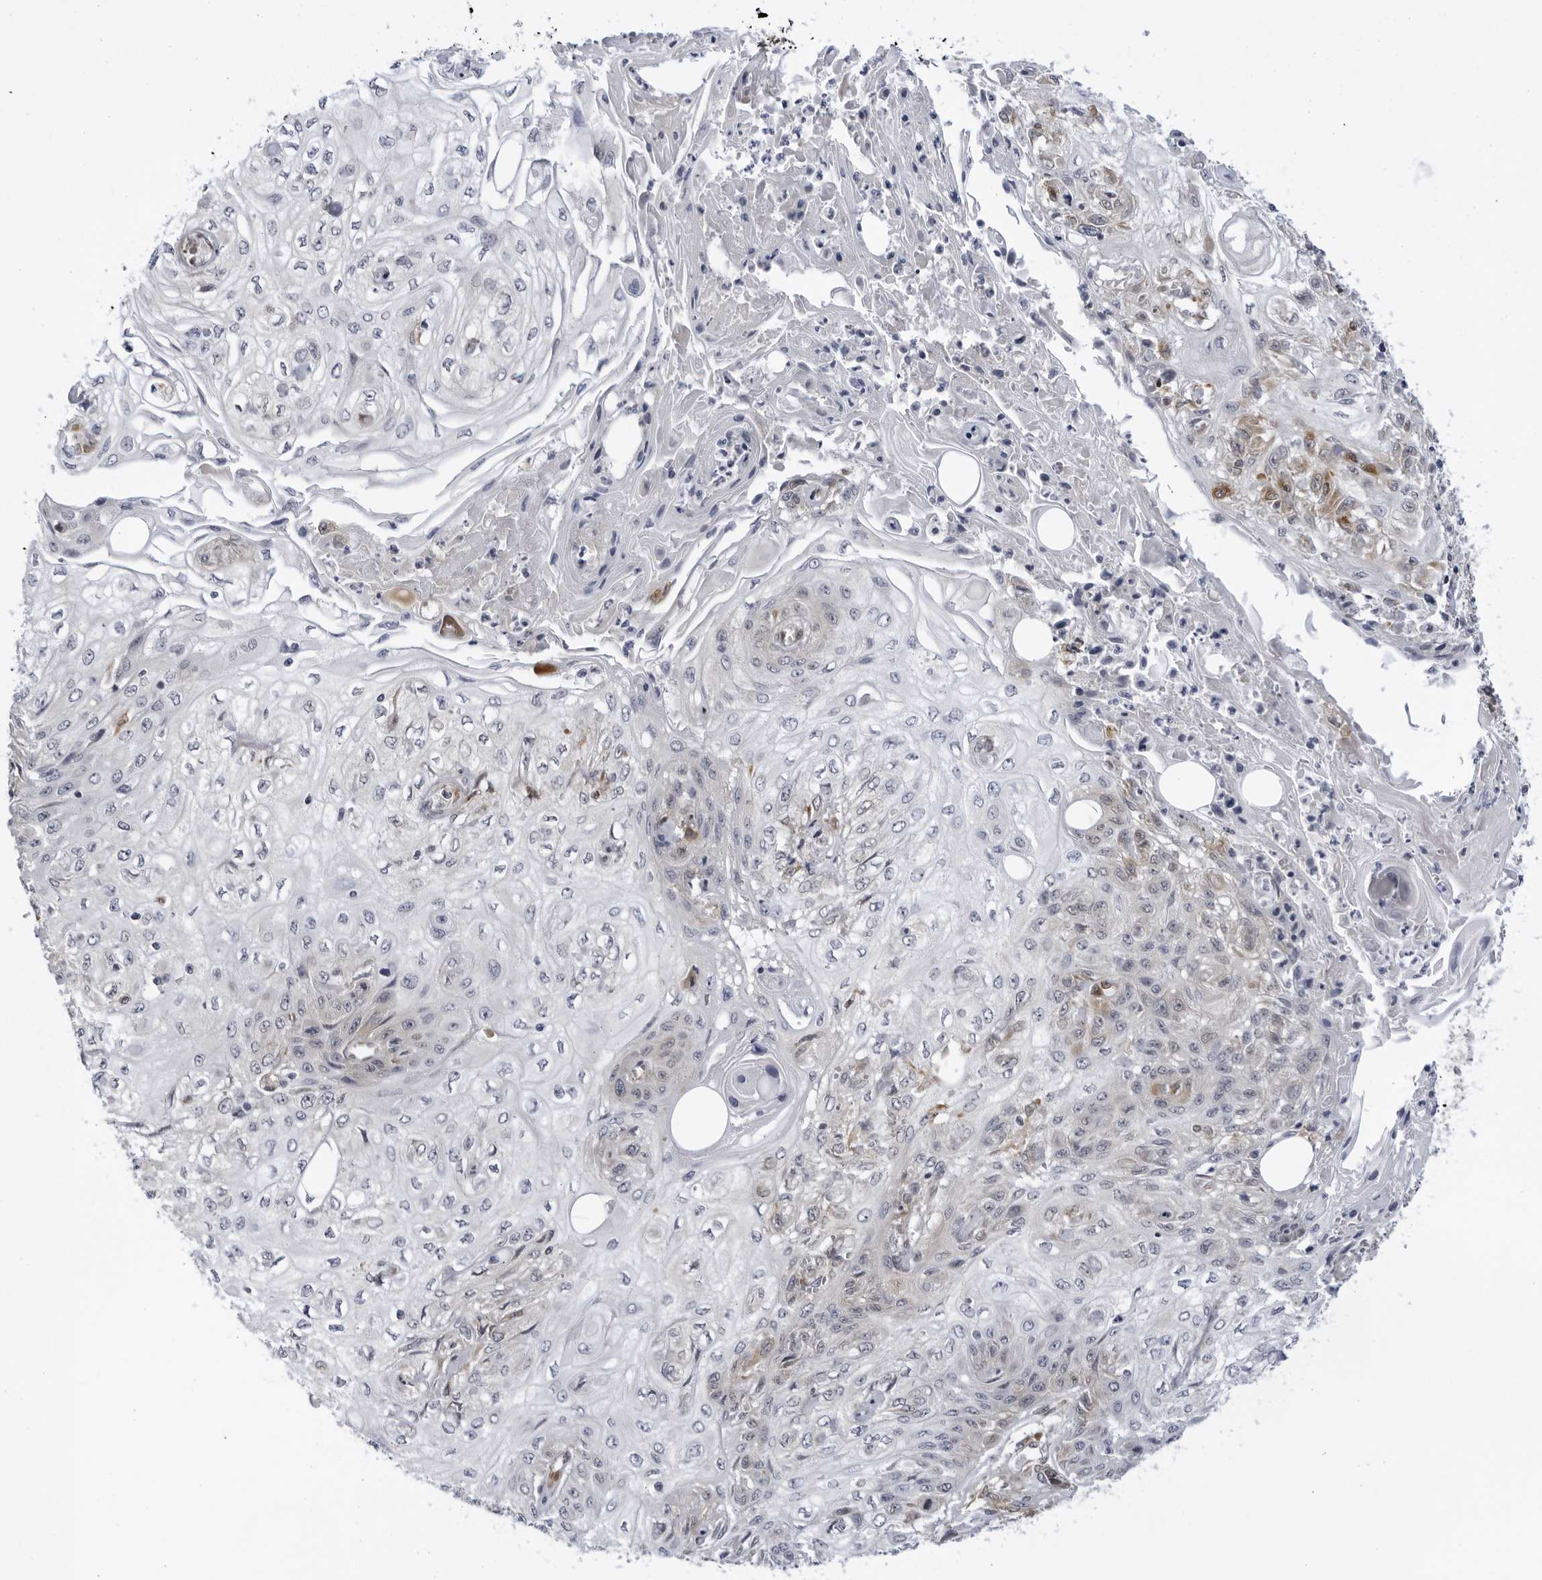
{"staining": {"intensity": "negative", "quantity": "none", "location": "none"}, "tissue": "skin cancer", "cell_type": "Tumor cells", "image_type": "cancer", "snomed": [{"axis": "morphology", "description": "Squamous cell carcinoma, NOS"}, {"axis": "morphology", "description": "Squamous cell carcinoma, metastatic, NOS"}, {"axis": "topography", "description": "Skin"}, {"axis": "topography", "description": "Lymph node"}], "caption": "An image of skin metastatic squamous cell carcinoma stained for a protein exhibits no brown staining in tumor cells.", "gene": "BMP2K", "patient": {"sex": "male", "age": 75}}